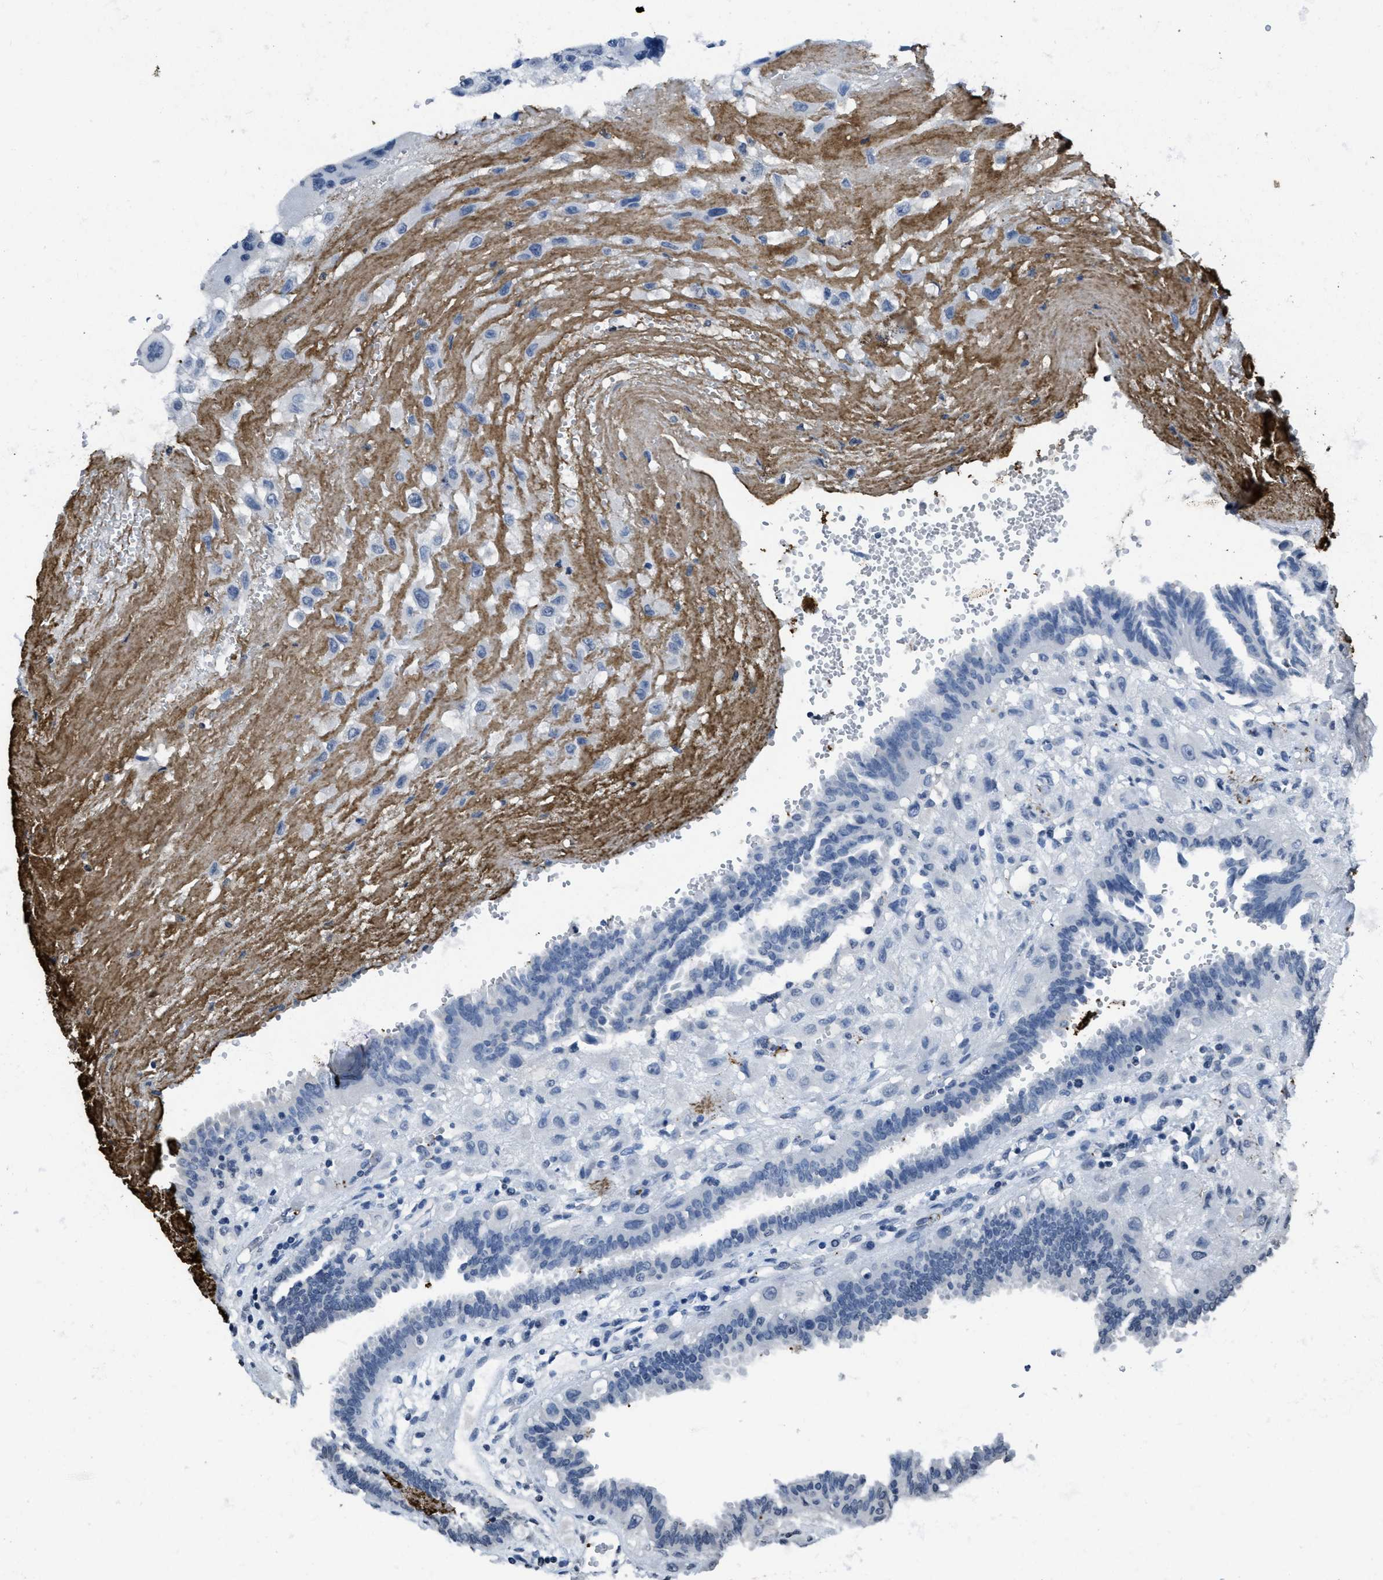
{"staining": {"intensity": "negative", "quantity": "none", "location": "none"}, "tissue": "fallopian tube", "cell_type": "Glandular cells", "image_type": "normal", "snomed": [{"axis": "morphology", "description": "Normal tissue, NOS"}, {"axis": "topography", "description": "Fallopian tube"}, {"axis": "topography", "description": "Placenta"}], "caption": "The photomicrograph exhibits no significant staining in glandular cells of fallopian tube. (DAB immunohistochemistry (IHC), high magnification).", "gene": "ITGA2B", "patient": {"sex": "female", "age": 32}}